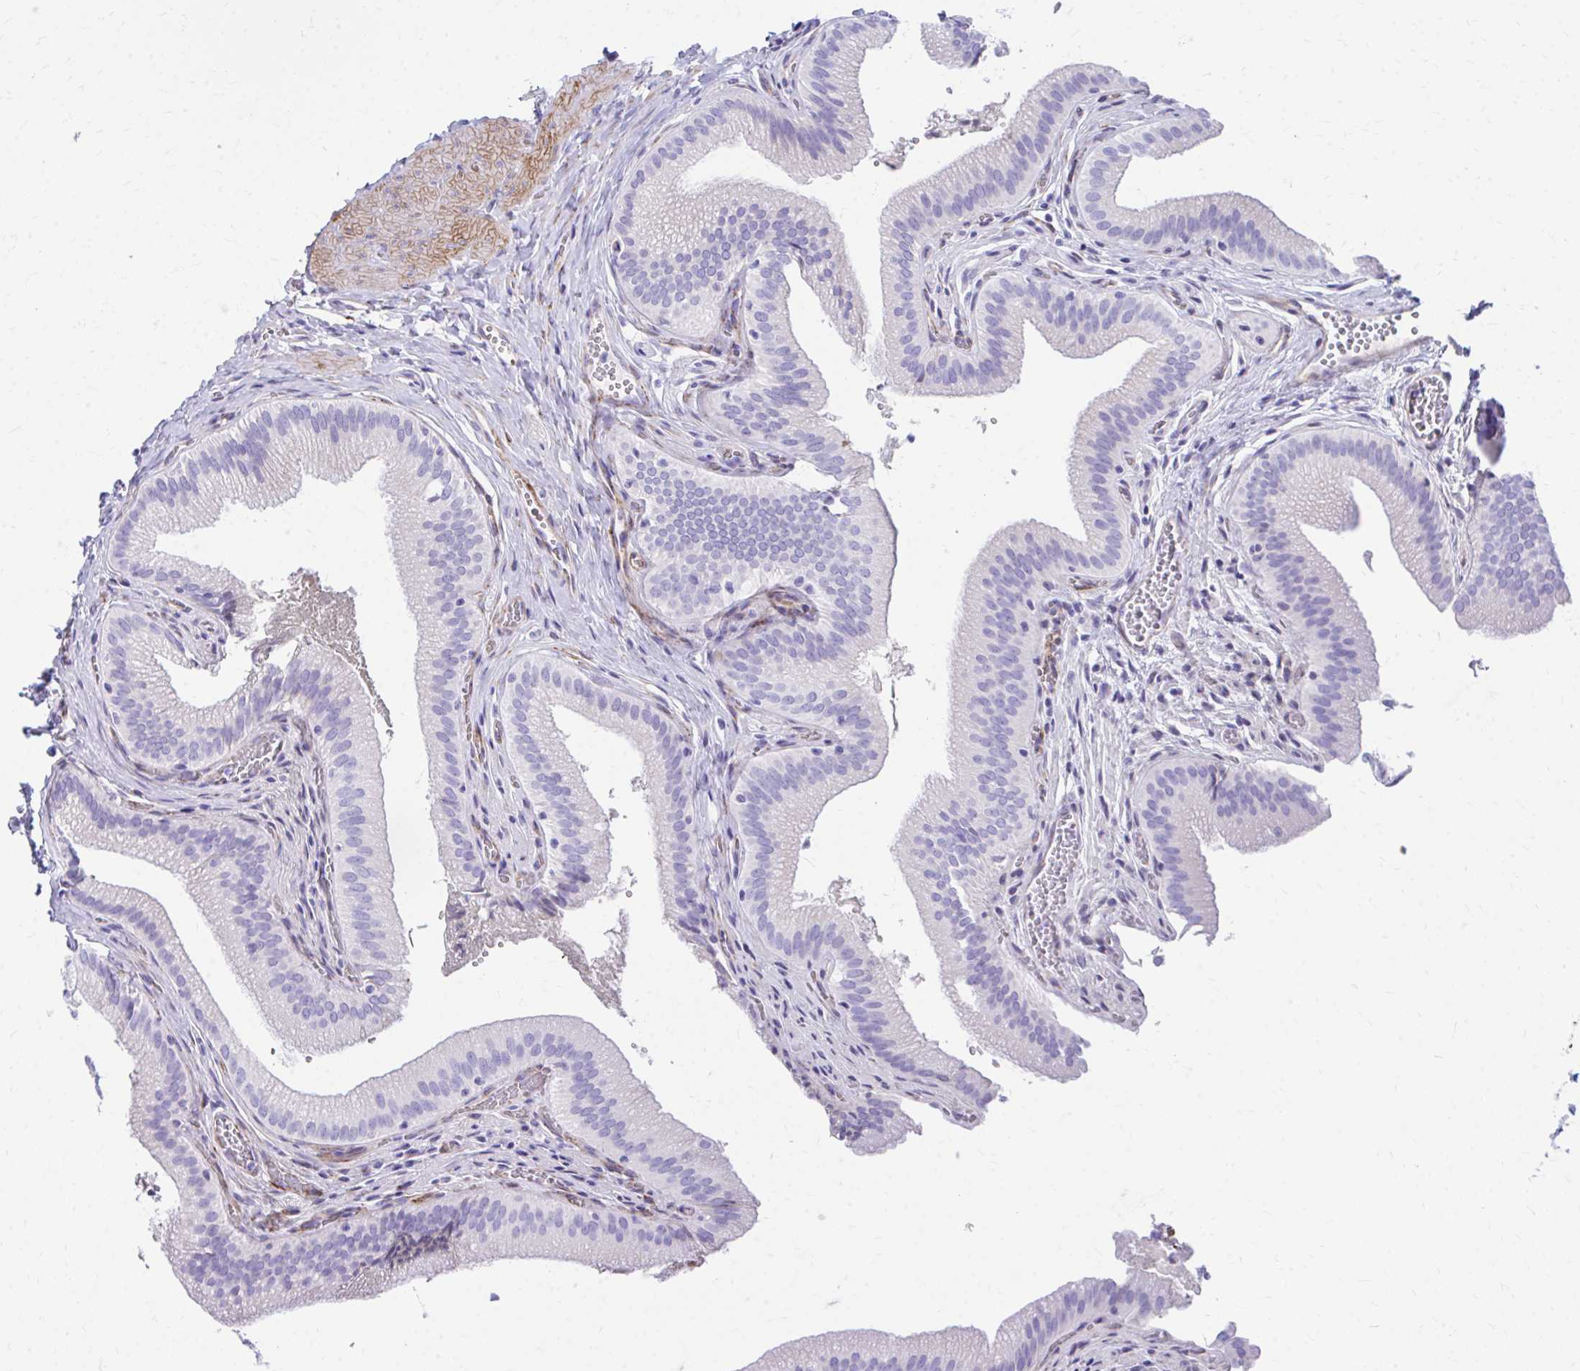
{"staining": {"intensity": "negative", "quantity": "none", "location": "none"}, "tissue": "gallbladder", "cell_type": "Glandular cells", "image_type": "normal", "snomed": [{"axis": "morphology", "description": "Normal tissue, NOS"}, {"axis": "topography", "description": "Gallbladder"}, {"axis": "topography", "description": "Peripheral nerve tissue"}], "caption": "This micrograph is of normal gallbladder stained with IHC to label a protein in brown with the nuclei are counter-stained blue. There is no staining in glandular cells.", "gene": "ENSG00000285953", "patient": {"sex": "male", "age": 17}}